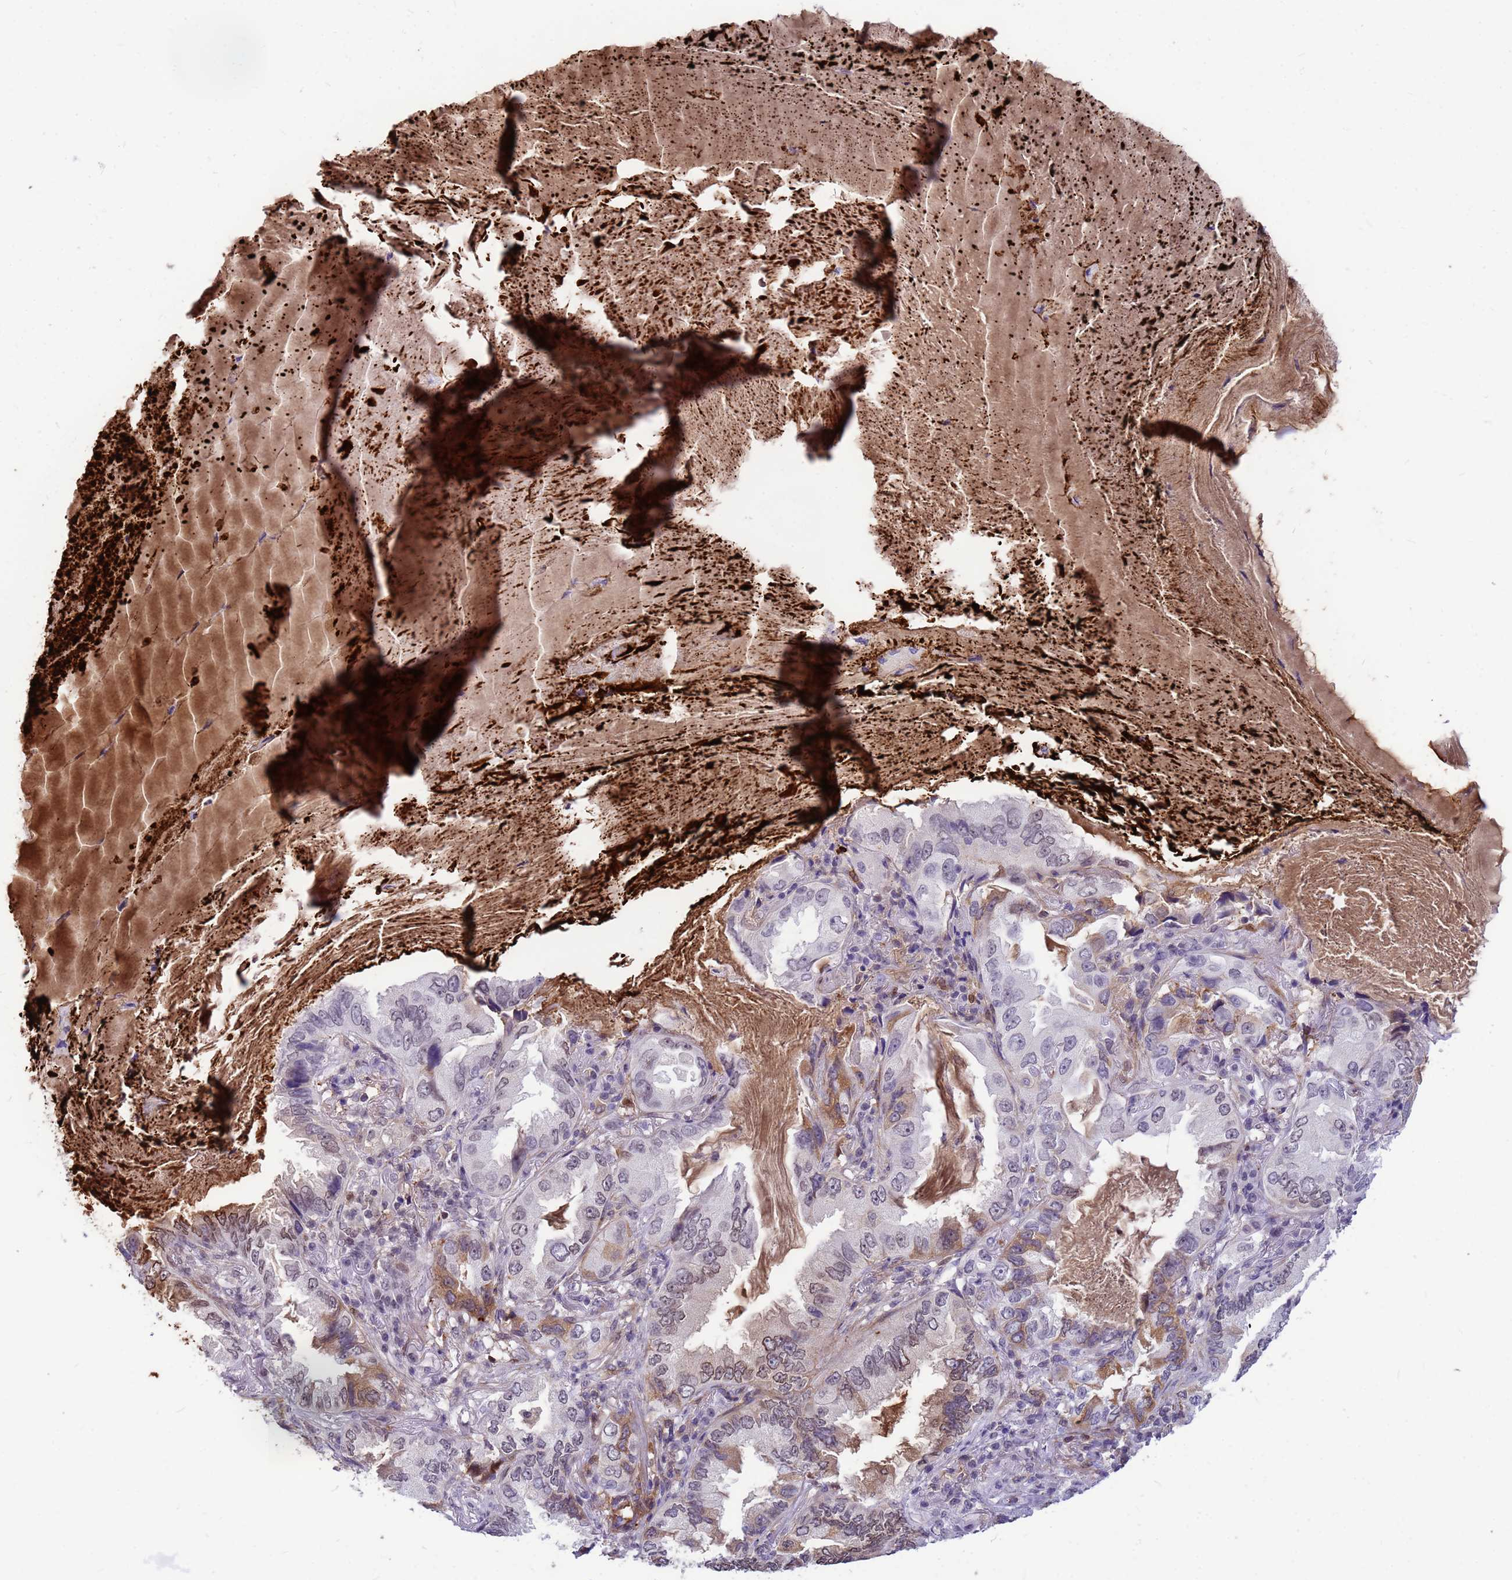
{"staining": {"intensity": "moderate", "quantity": "<25%", "location": "cytoplasmic/membranous,nuclear"}, "tissue": "lung cancer", "cell_type": "Tumor cells", "image_type": "cancer", "snomed": [{"axis": "morphology", "description": "Adenocarcinoma, NOS"}, {"axis": "topography", "description": "Lung"}], "caption": "Tumor cells show moderate cytoplasmic/membranous and nuclear staining in about <25% of cells in adenocarcinoma (lung).", "gene": "ORM1", "patient": {"sex": "female", "age": 69}}